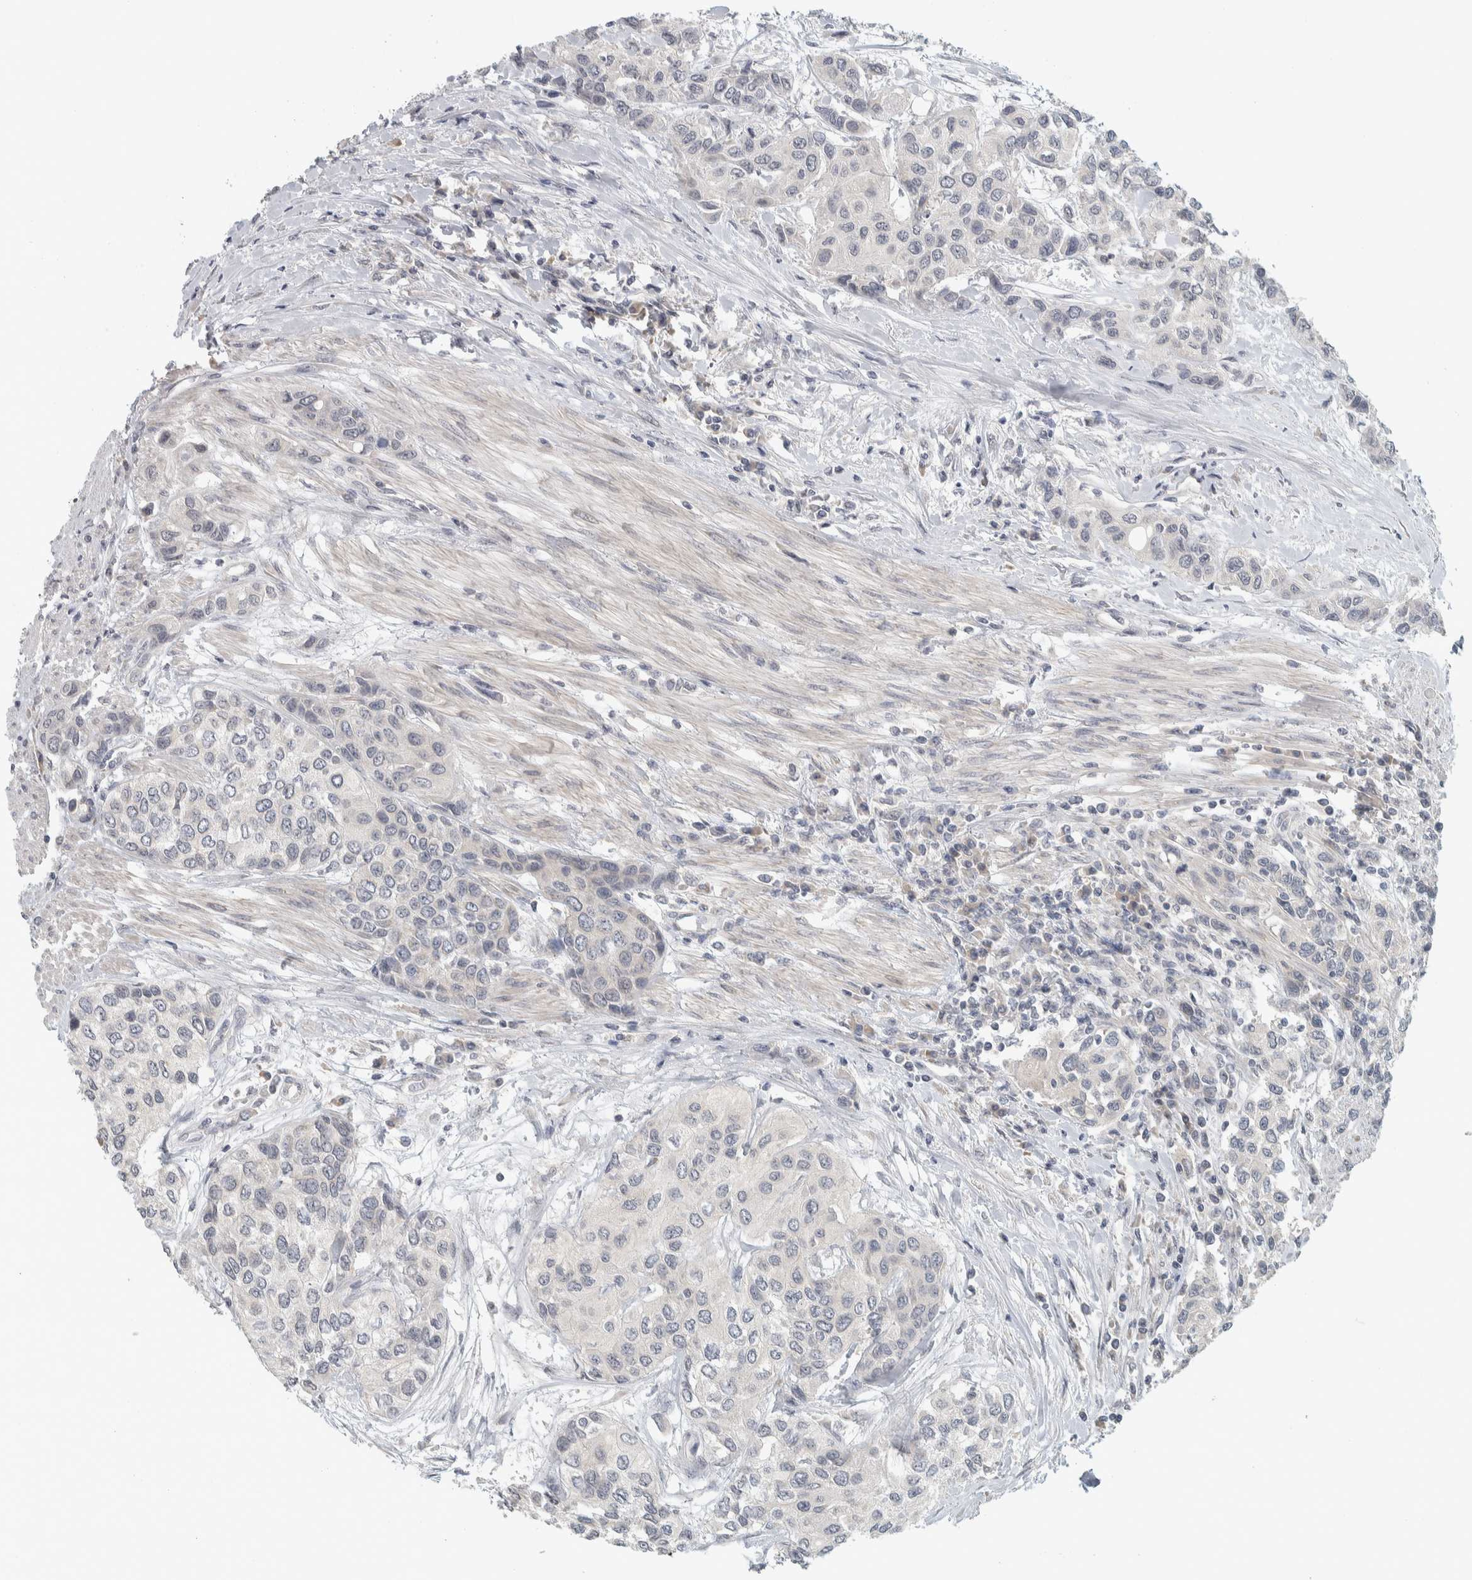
{"staining": {"intensity": "negative", "quantity": "none", "location": "none"}, "tissue": "urothelial cancer", "cell_type": "Tumor cells", "image_type": "cancer", "snomed": [{"axis": "morphology", "description": "Urothelial carcinoma, High grade"}, {"axis": "topography", "description": "Urinary bladder"}], "caption": "An immunohistochemistry micrograph of urothelial cancer is shown. There is no staining in tumor cells of urothelial cancer.", "gene": "AFP", "patient": {"sex": "female", "age": 56}}